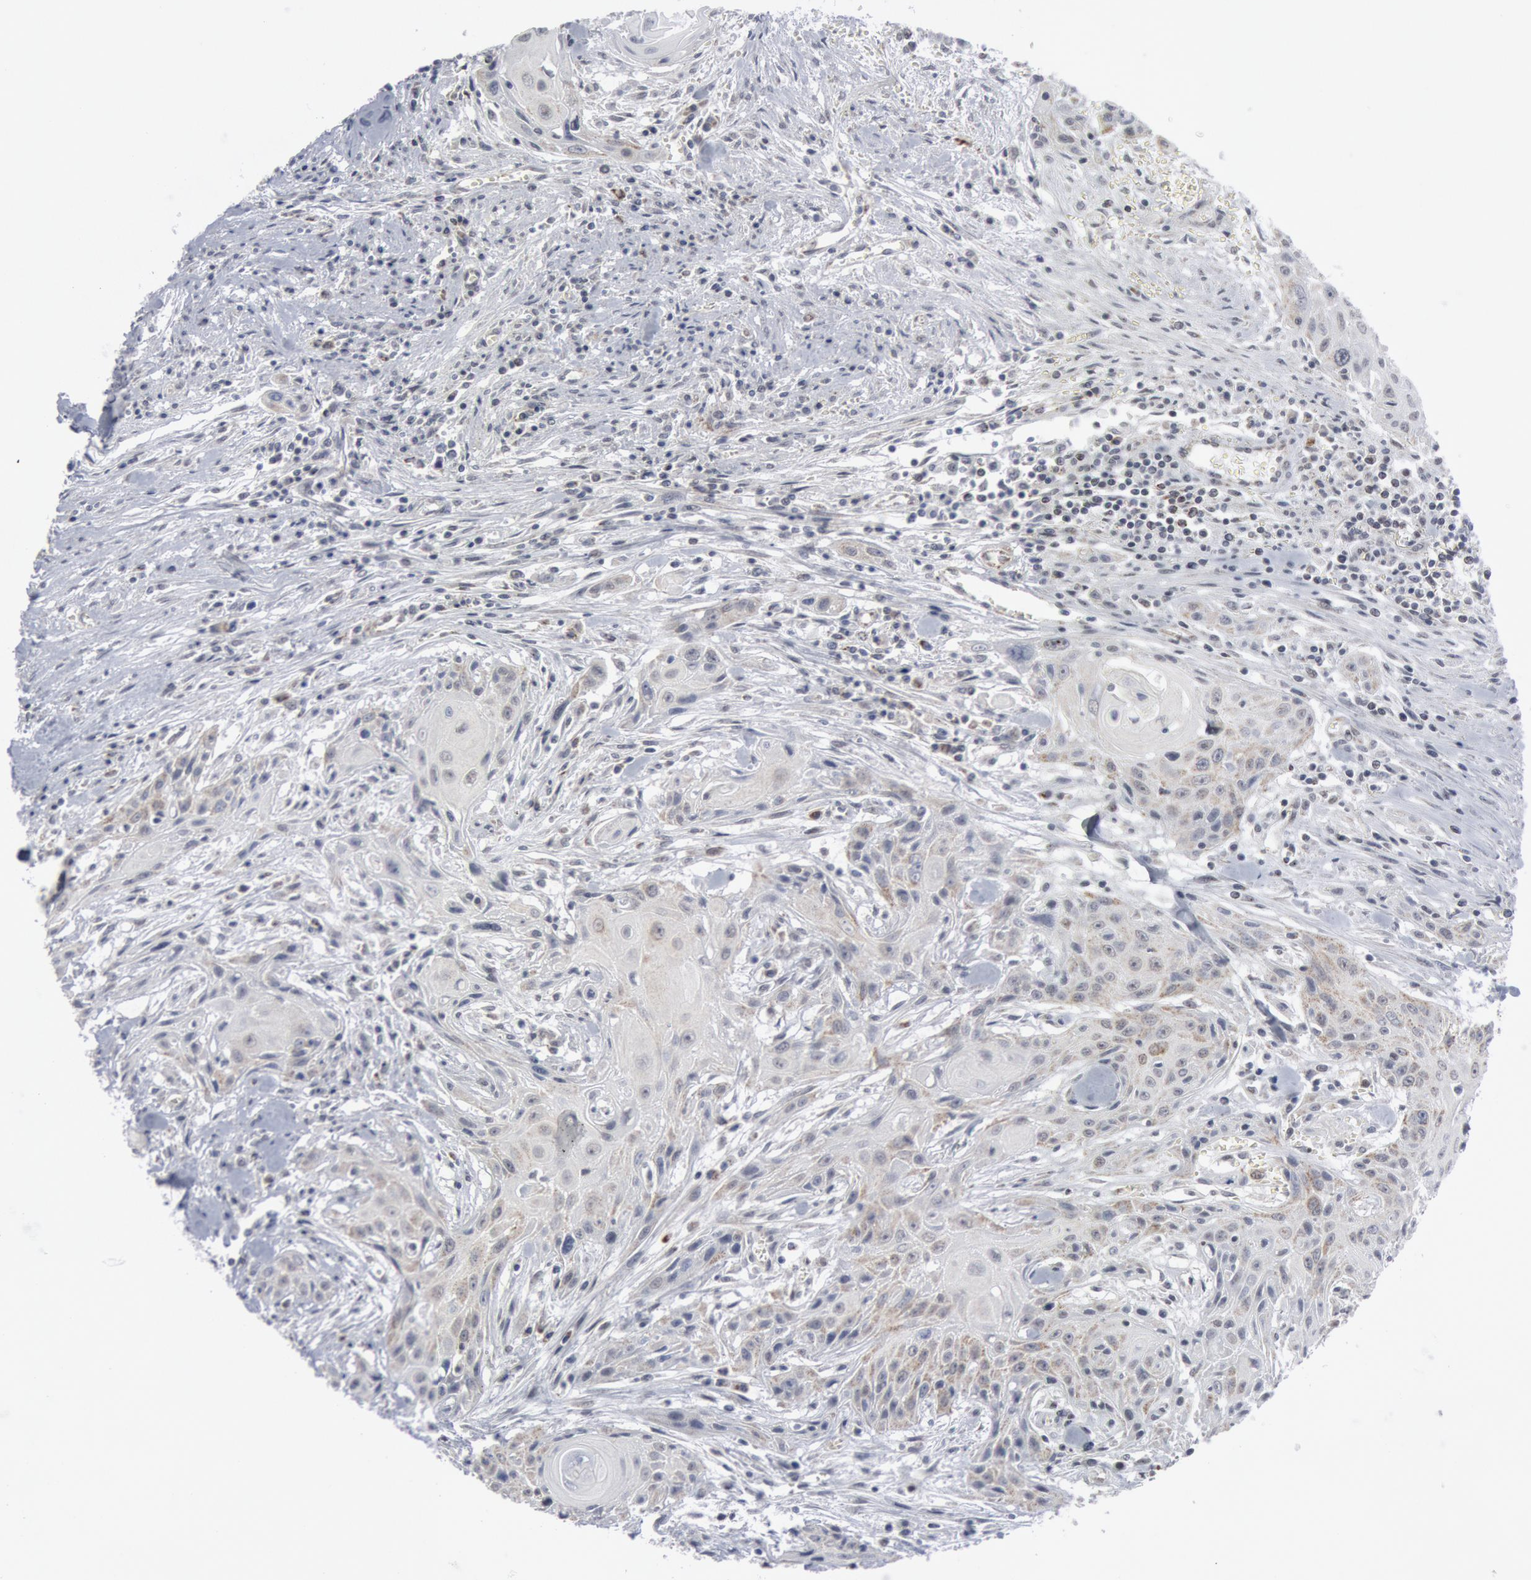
{"staining": {"intensity": "weak", "quantity": "<25%", "location": "cytoplasmic/membranous"}, "tissue": "head and neck cancer", "cell_type": "Tumor cells", "image_type": "cancer", "snomed": [{"axis": "morphology", "description": "Squamous cell carcinoma, NOS"}, {"axis": "morphology", "description": "Squamous cell carcinoma, metastatic, NOS"}, {"axis": "topography", "description": "Lymph node"}, {"axis": "topography", "description": "Salivary gland"}, {"axis": "topography", "description": "Head-Neck"}], "caption": "Immunohistochemistry (IHC) photomicrograph of neoplastic tissue: head and neck cancer stained with DAB (3,3'-diaminobenzidine) exhibits no significant protein positivity in tumor cells.", "gene": "CASP9", "patient": {"sex": "female", "age": 74}}